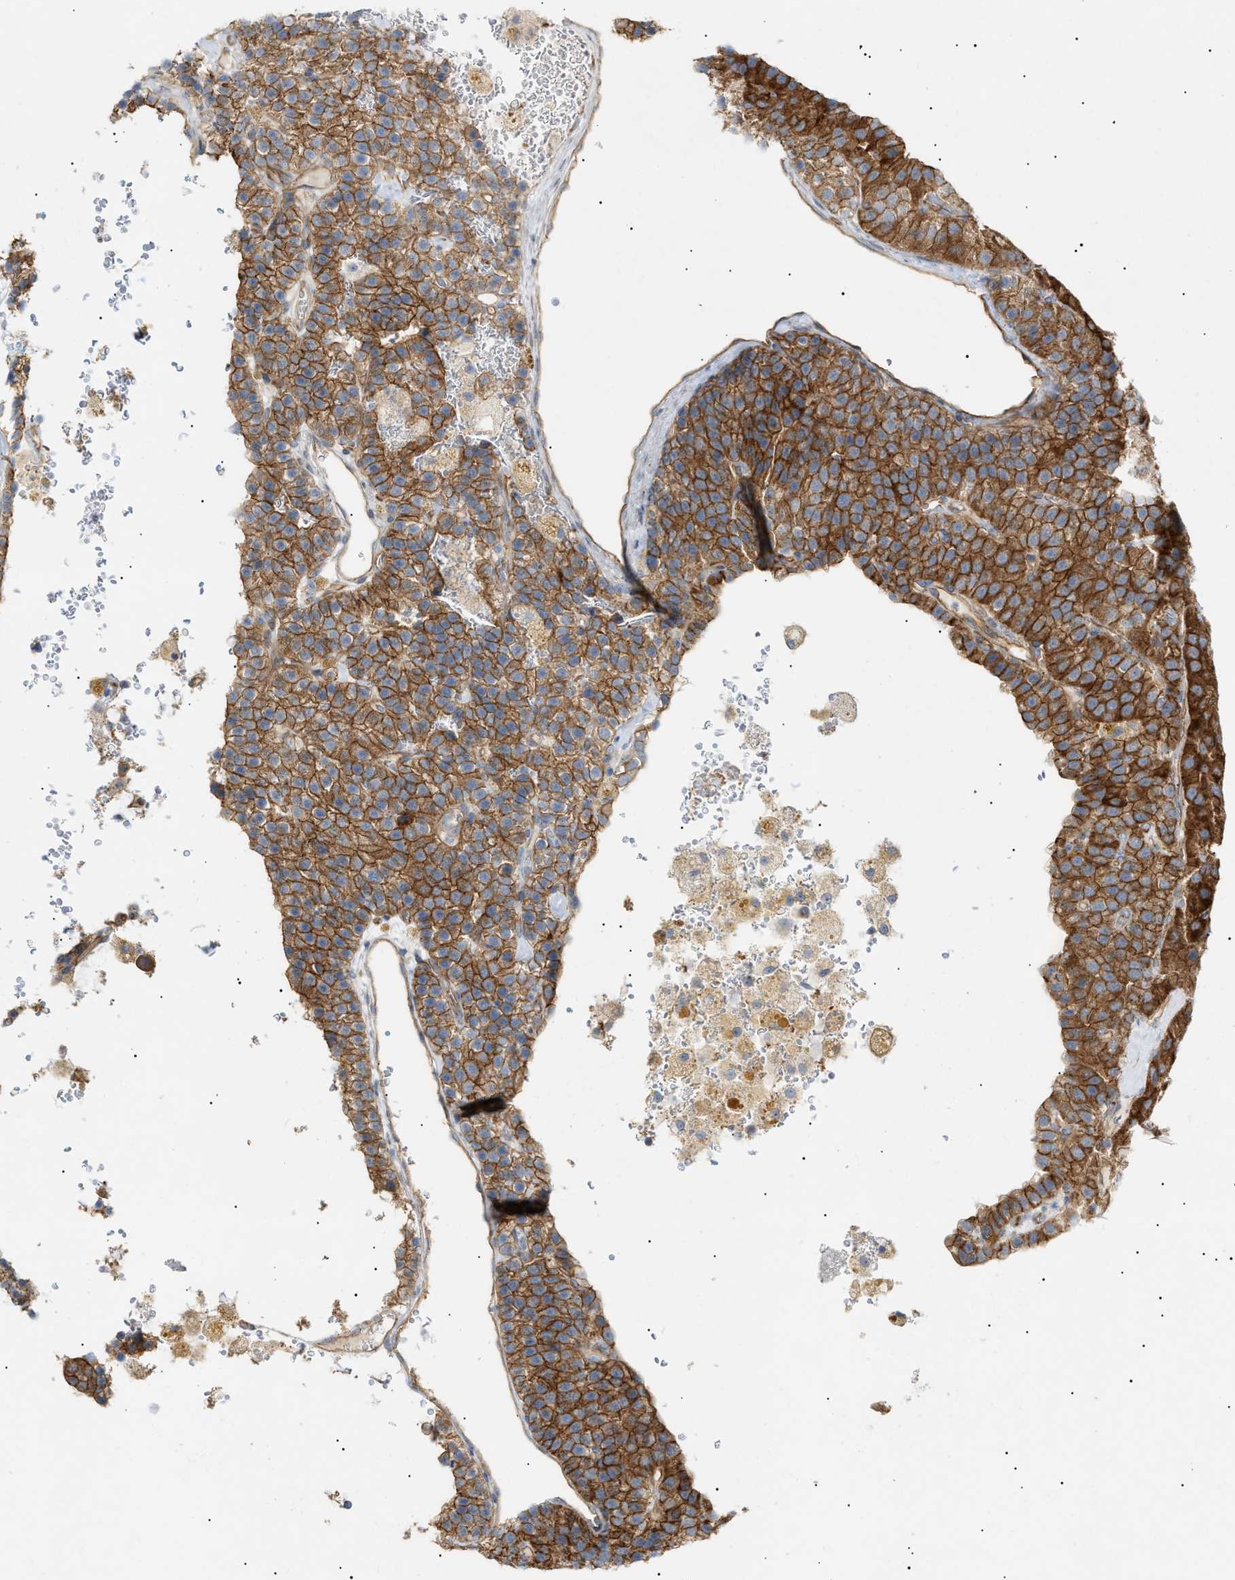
{"staining": {"intensity": "strong", "quantity": ">75%", "location": "cytoplasmic/membranous"}, "tissue": "parathyroid gland", "cell_type": "Glandular cells", "image_type": "normal", "snomed": [{"axis": "morphology", "description": "Normal tissue, NOS"}, {"axis": "morphology", "description": "Adenoma, NOS"}, {"axis": "topography", "description": "Parathyroid gland"}], "caption": "Immunohistochemistry (IHC) staining of normal parathyroid gland, which shows high levels of strong cytoplasmic/membranous staining in about >75% of glandular cells indicating strong cytoplasmic/membranous protein expression. The staining was performed using DAB (3,3'-diaminobenzidine) (brown) for protein detection and nuclei were counterstained in hematoxylin (blue).", "gene": "ZFHX2", "patient": {"sex": "female", "age": 86}}